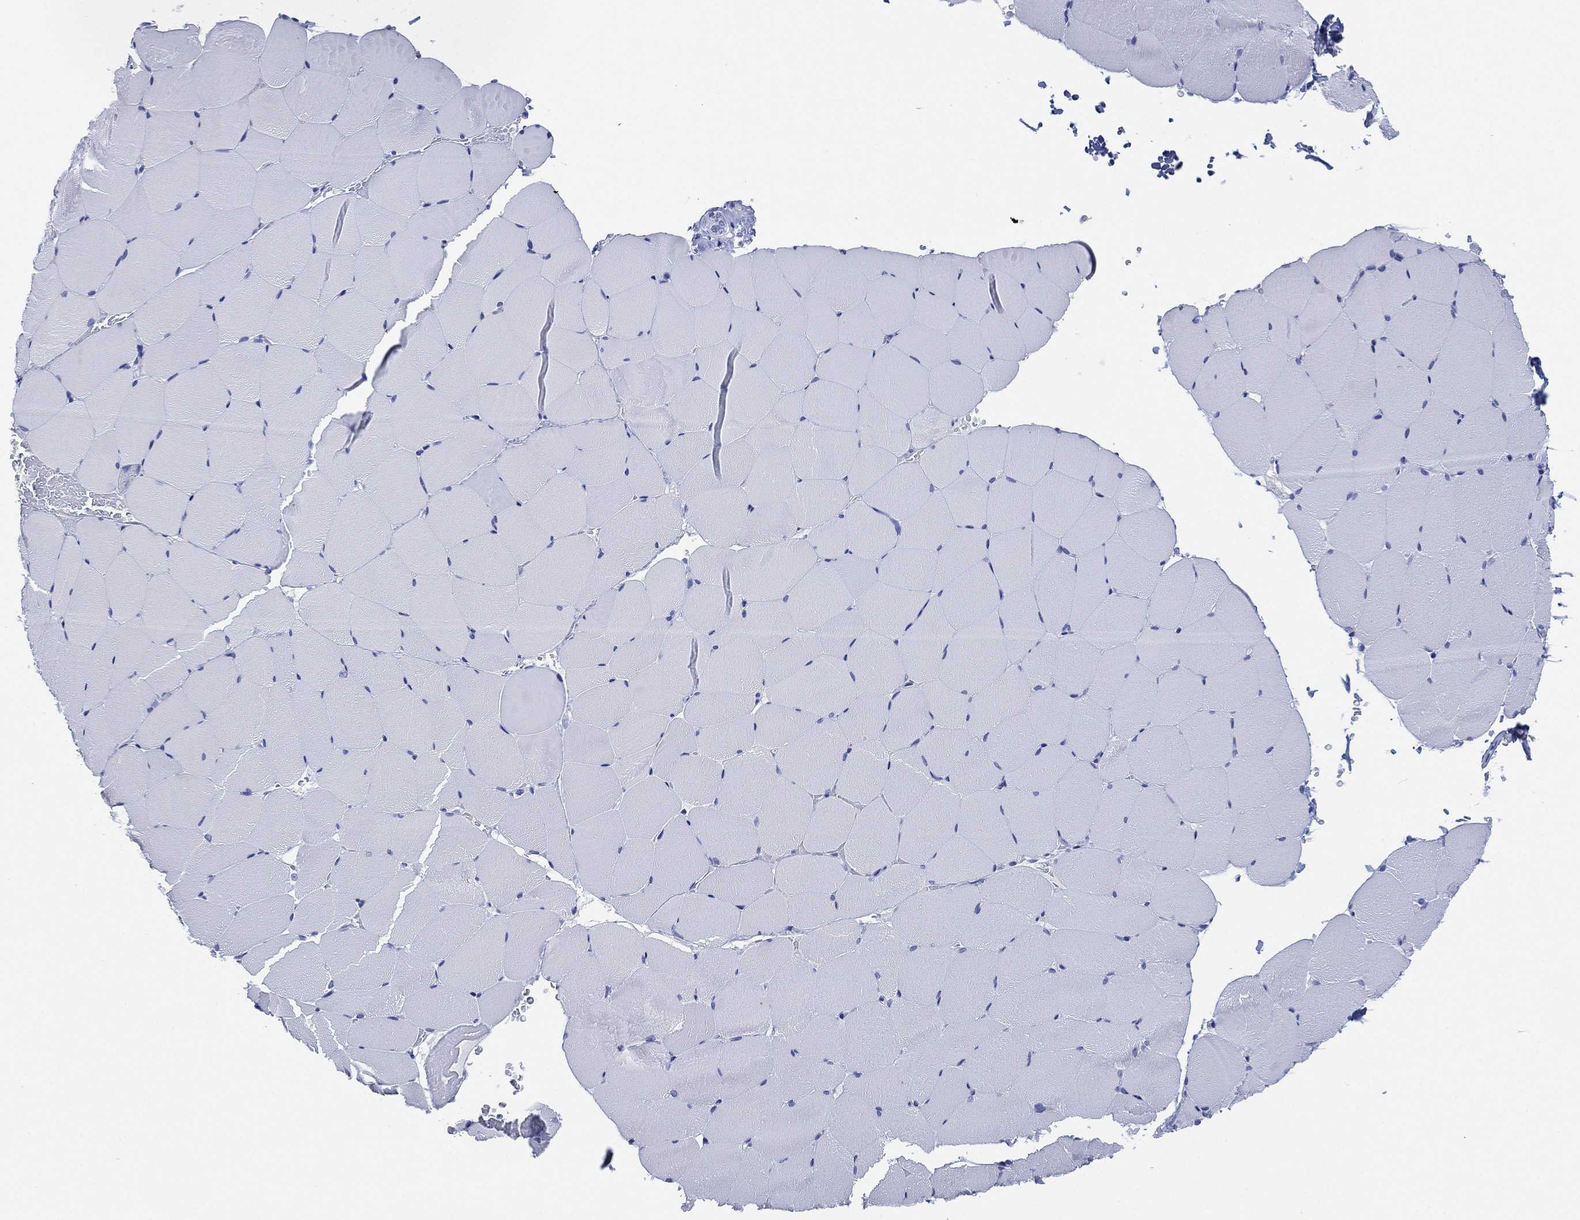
{"staining": {"intensity": "negative", "quantity": "none", "location": "none"}, "tissue": "skeletal muscle", "cell_type": "Myocytes", "image_type": "normal", "snomed": [{"axis": "morphology", "description": "Normal tissue, NOS"}, {"axis": "topography", "description": "Skeletal muscle"}], "caption": "Immunohistochemistry histopathology image of unremarkable skeletal muscle: skeletal muscle stained with DAB exhibits no significant protein staining in myocytes.", "gene": "SLC9C2", "patient": {"sex": "female", "age": 37}}